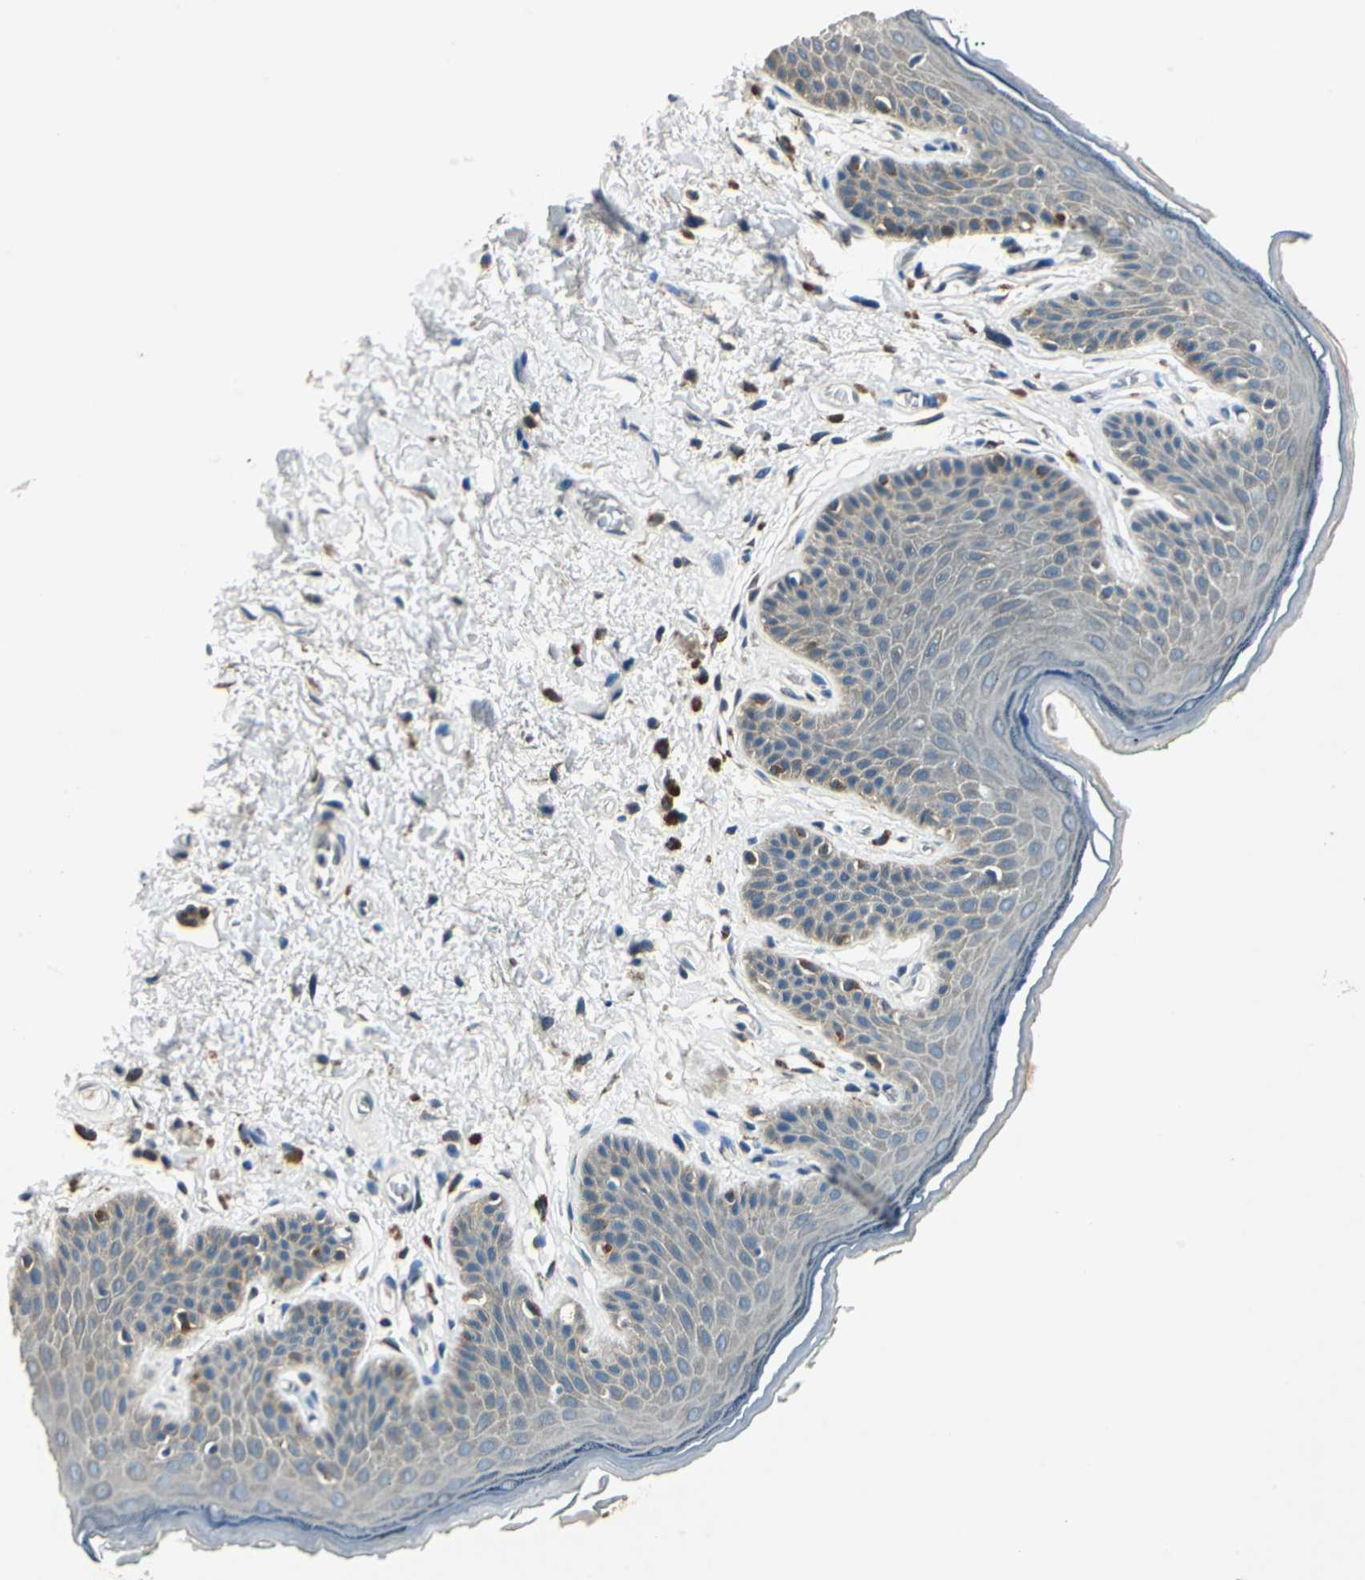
{"staining": {"intensity": "weak", "quantity": "<25%", "location": "cytoplasmic/membranous"}, "tissue": "skin", "cell_type": "Epidermal cells", "image_type": "normal", "snomed": [{"axis": "morphology", "description": "Normal tissue, NOS"}, {"axis": "topography", "description": "Anal"}], "caption": "IHC photomicrograph of normal skin stained for a protein (brown), which shows no expression in epidermal cells. Brightfield microscopy of IHC stained with DAB (brown) and hematoxylin (blue), captured at high magnification.", "gene": "NIT1", "patient": {"sex": "male", "age": 74}}